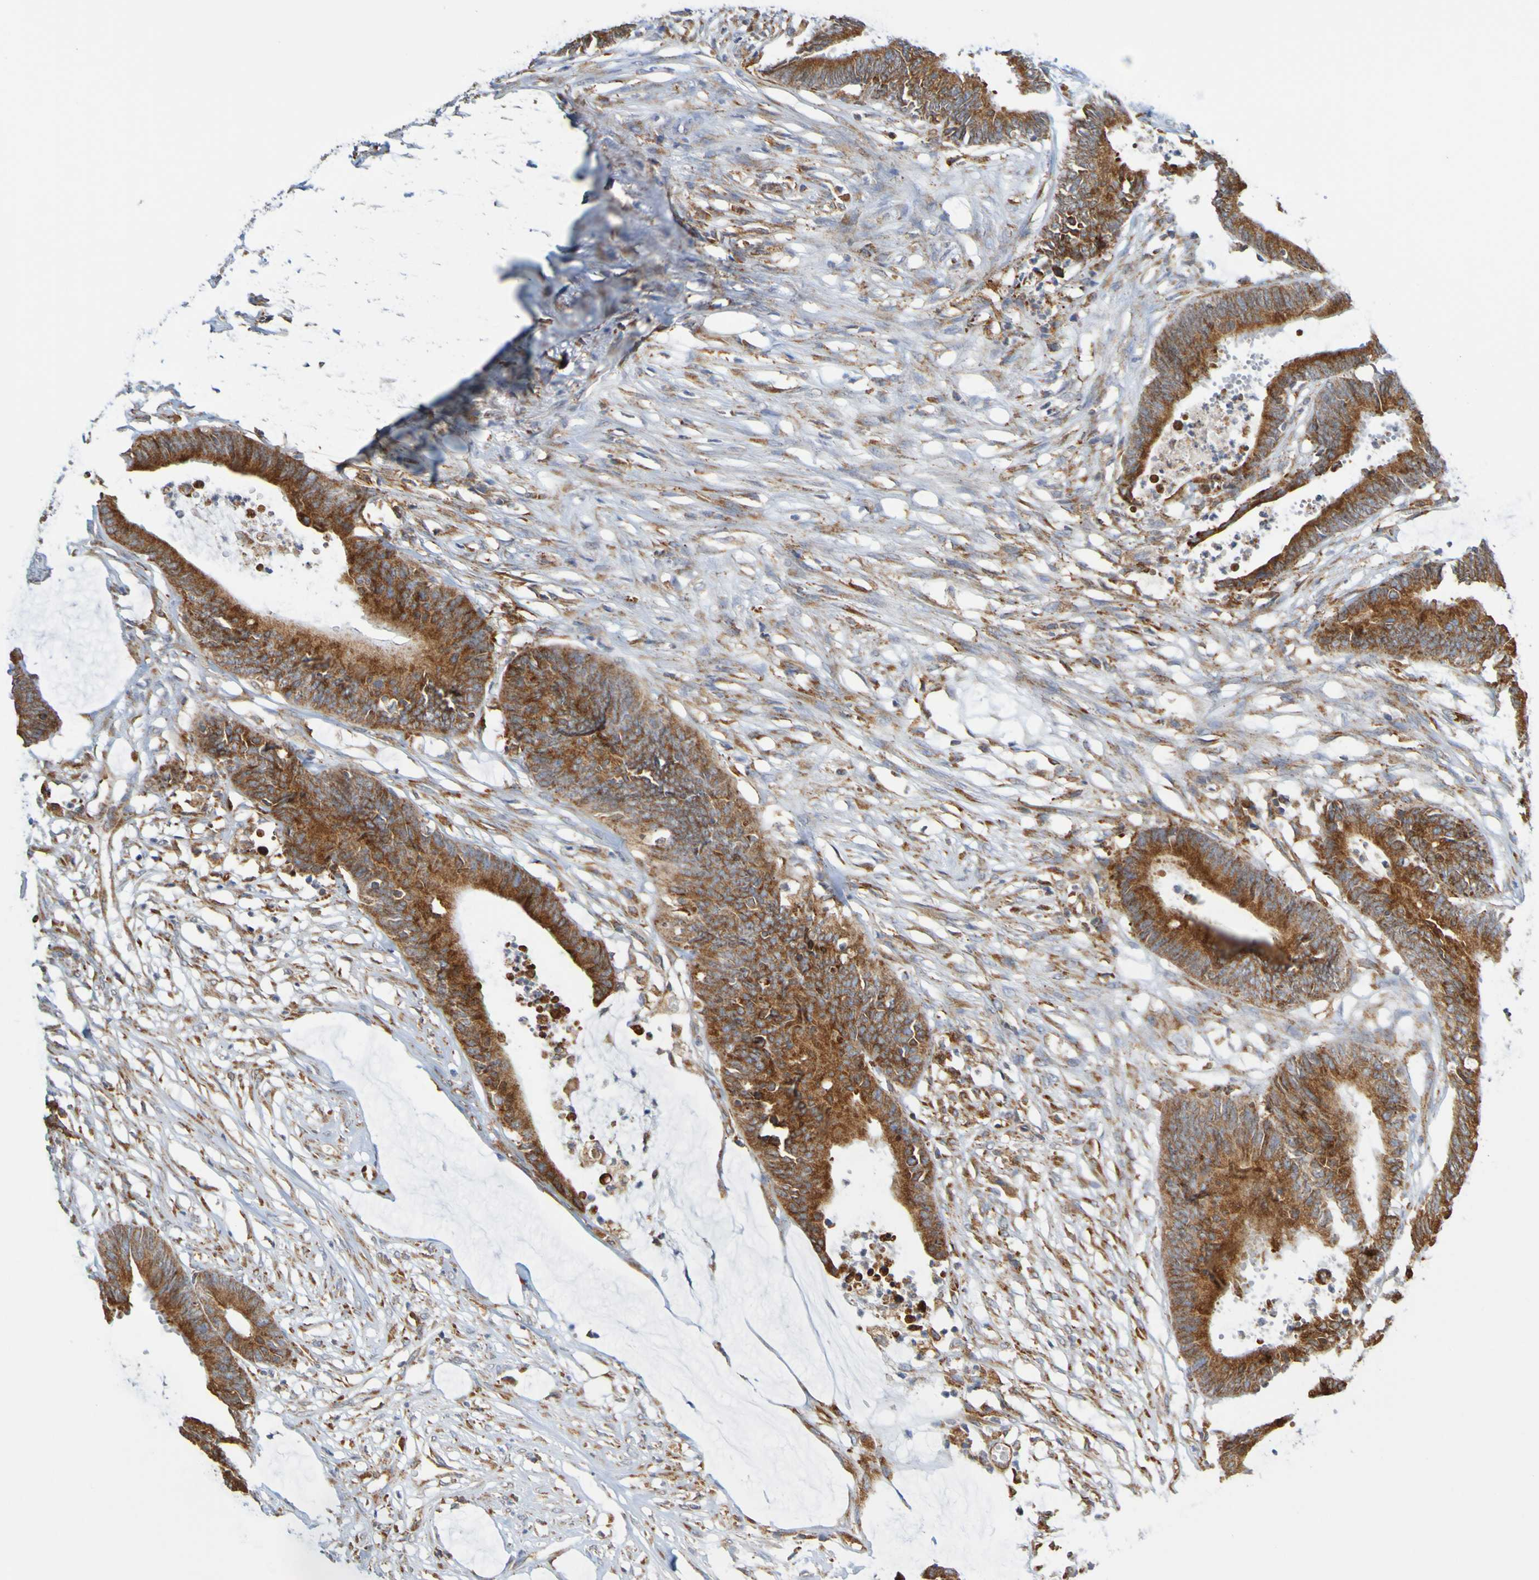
{"staining": {"intensity": "strong", "quantity": "25%-75%", "location": "cytoplasmic/membranous"}, "tissue": "colorectal cancer", "cell_type": "Tumor cells", "image_type": "cancer", "snomed": [{"axis": "morphology", "description": "Adenocarcinoma, NOS"}, {"axis": "topography", "description": "Rectum"}], "caption": "There is high levels of strong cytoplasmic/membranous expression in tumor cells of colorectal adenocarcinoma, as demonstrated by immunohistochemical staining (brown color).", "gene": "PDIA3", "patient": {"sex": "female", "age": 66}}